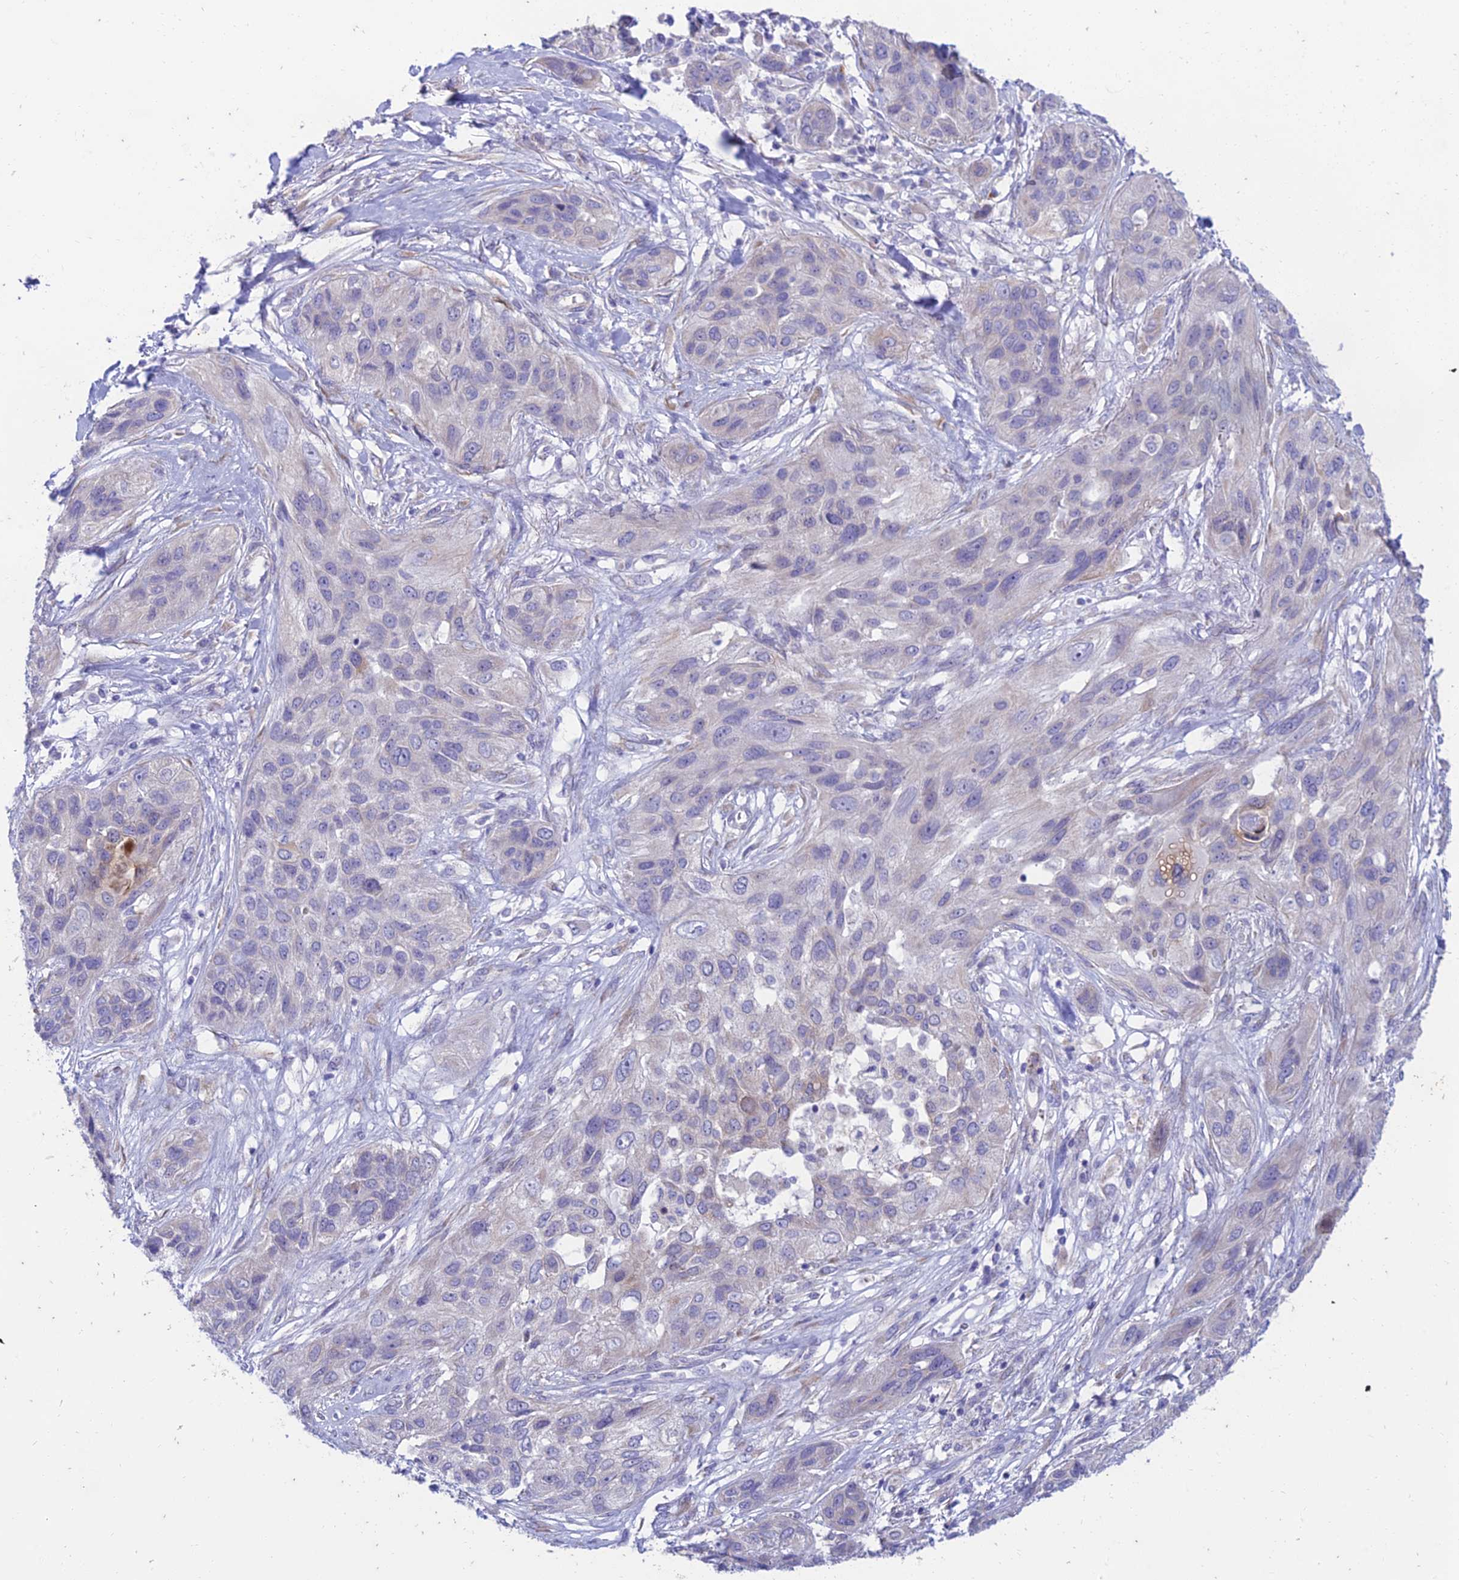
{"staining": {"intensity": "negative", "quantity": "none", "location": "none"}, "tissue": "lung cancer", "cell_type": "Tumor cells", "image_type": "cancer", "snomed": [{"axis": "morphology", "description": "Squamous cell carcinoma, NOS"}, {"axis": "topography", "description": "Lung"}], "caption": "This is a photomicrograph of immunohistochemistry staining of lung cancer, which shows no staining in tumor cells.", "gene": "PTCD2", "patient": {"sex": "female", "age": 70}}